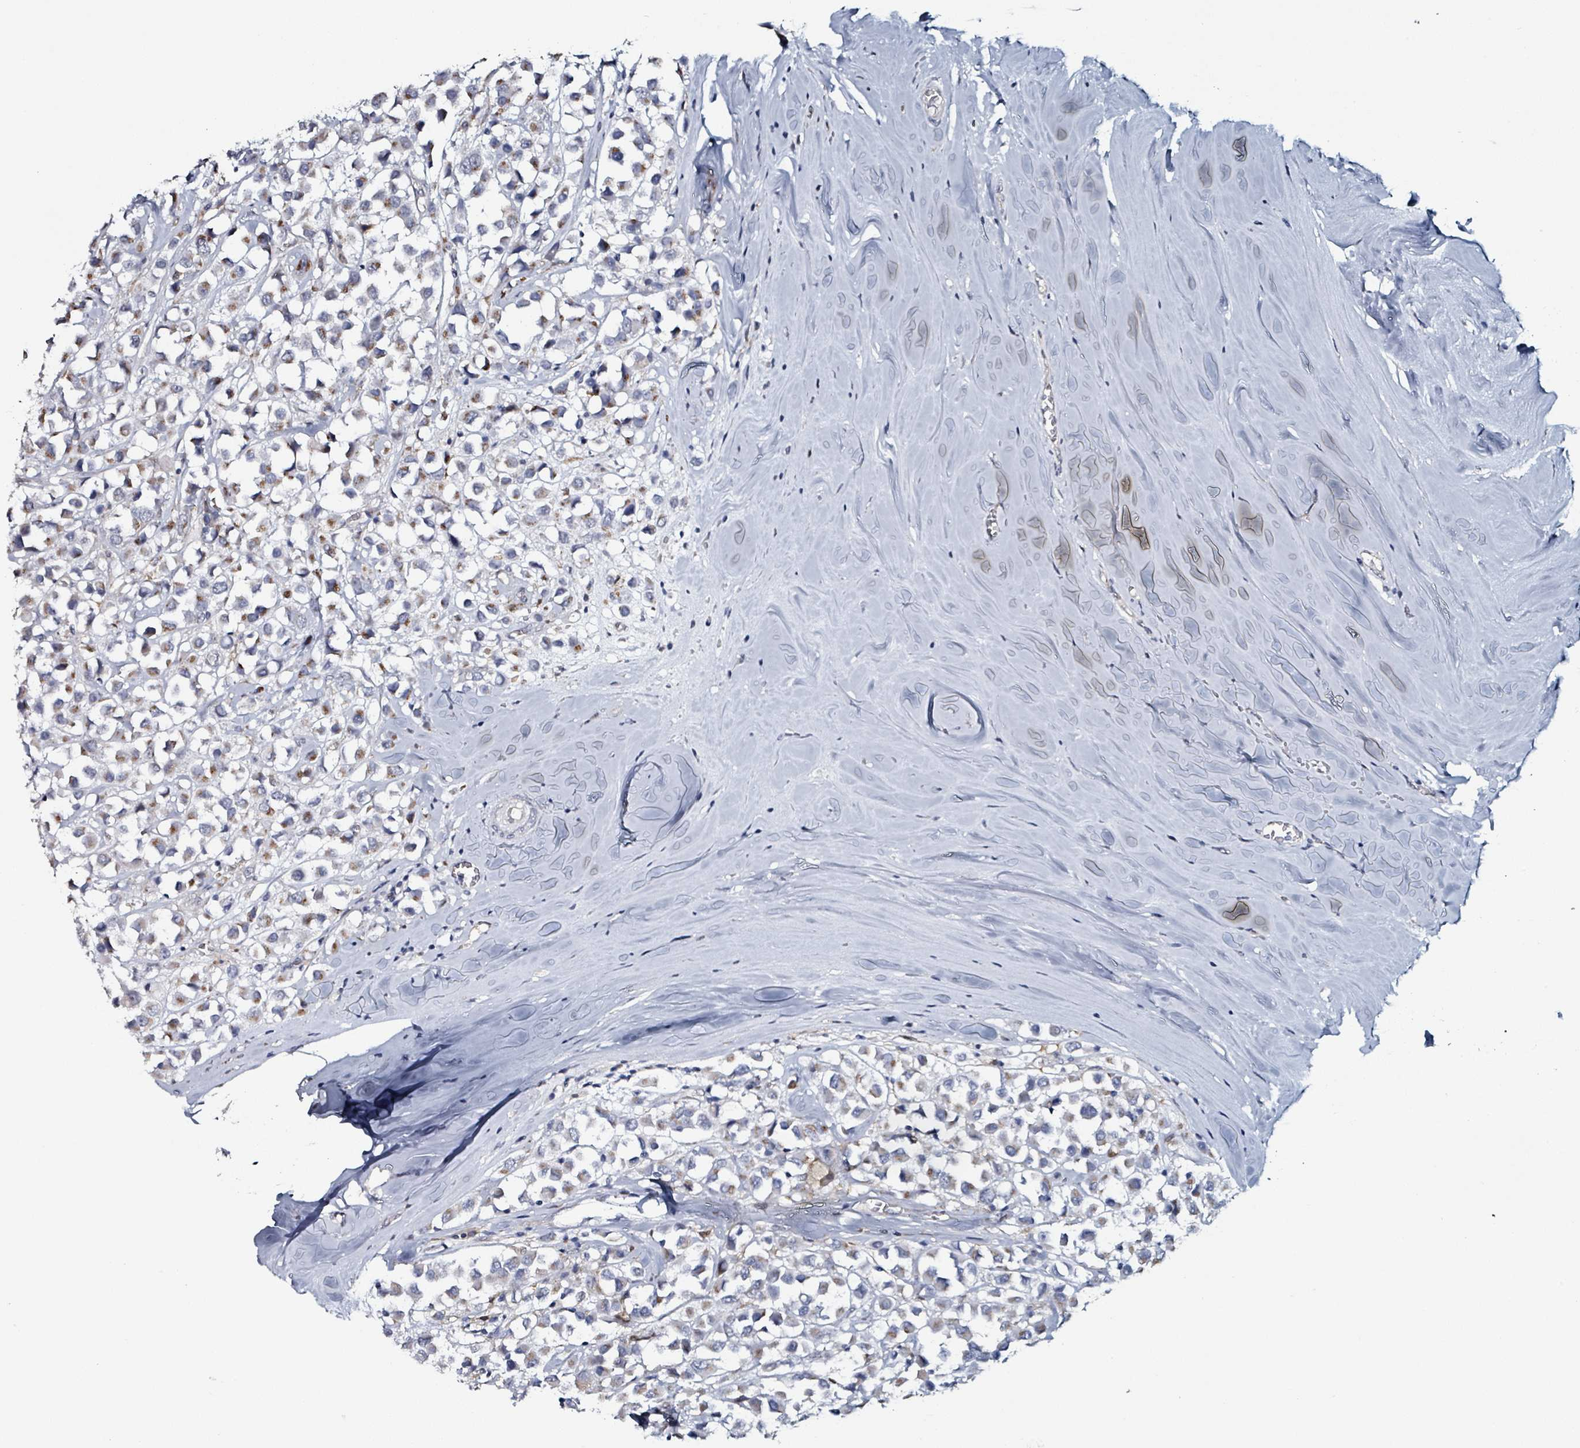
{"staining": {"intensity": "weak", "quantity": "<25%", "location": "cytoplasmic/membranous"}, "tissue": "breast cancer", "cell_type": "Tumor cells", "image_type": "cancer", "snomed": [{"axis": "morphology", "description": "Duct carcinoma"}, {"axis": "topography", "description": "Breast"}], "caption": "The micrograph exhibits no staining of tumor cells in breast cancer (invasive ductal carcinoma).", "gene": "B3GAT3", "patient": {"sex": "female", "age": 61}}